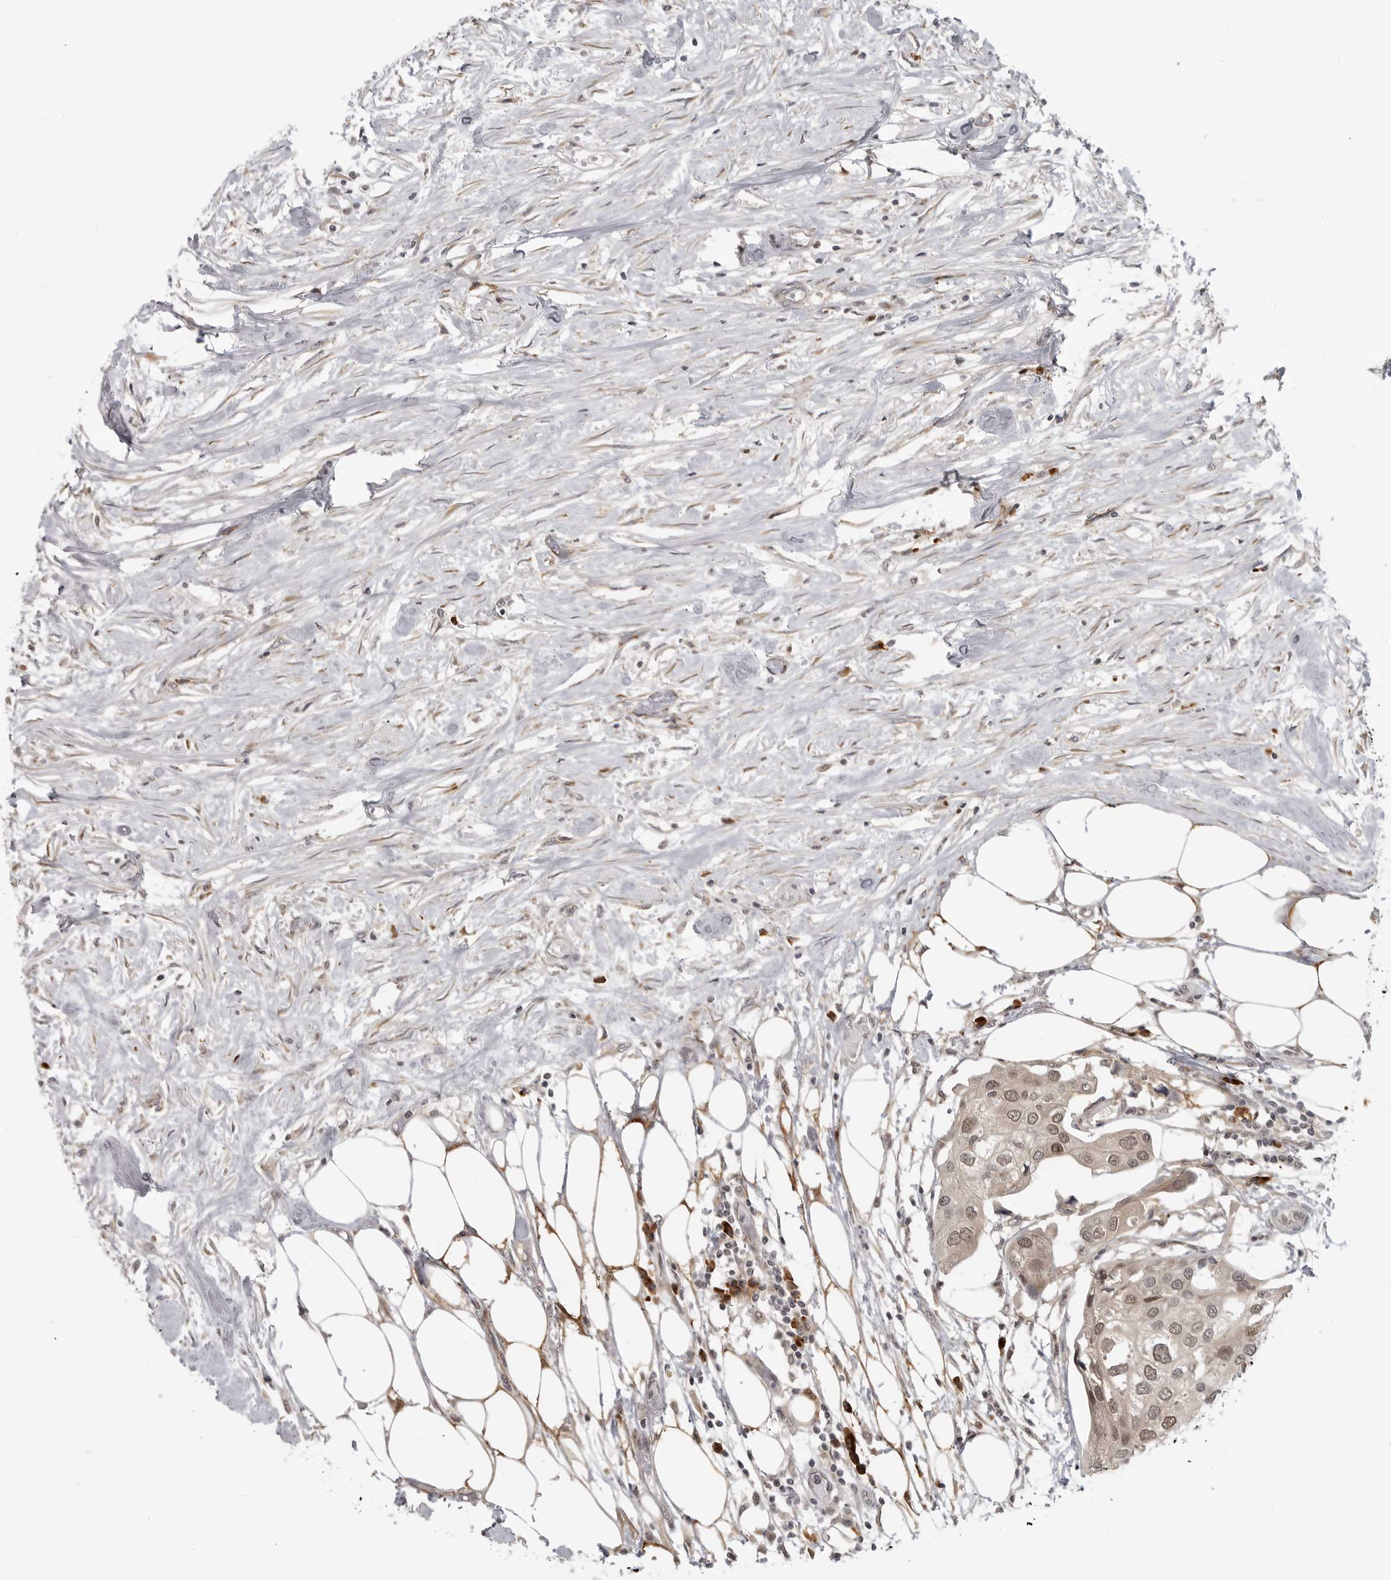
{"staining": {"intensity": "moderate", "quantity": "25%-75%", "location": "nuclear"}, "tissue": "urothelial cancer", "cell_type": "Tumor cells", "image_type": "cancer", "snomed": [{"axis": "morphology", "description": "Urothelial carcinoma, High grade"}, {"axis": "topography", "description": "Urinary bladder"}], "caption": "Urothelial cancer stained with a protein marker displays moderate staining in tumor cells.", "gene": "CEP295NL", "patient": {"sex": "male", "age": 64}}